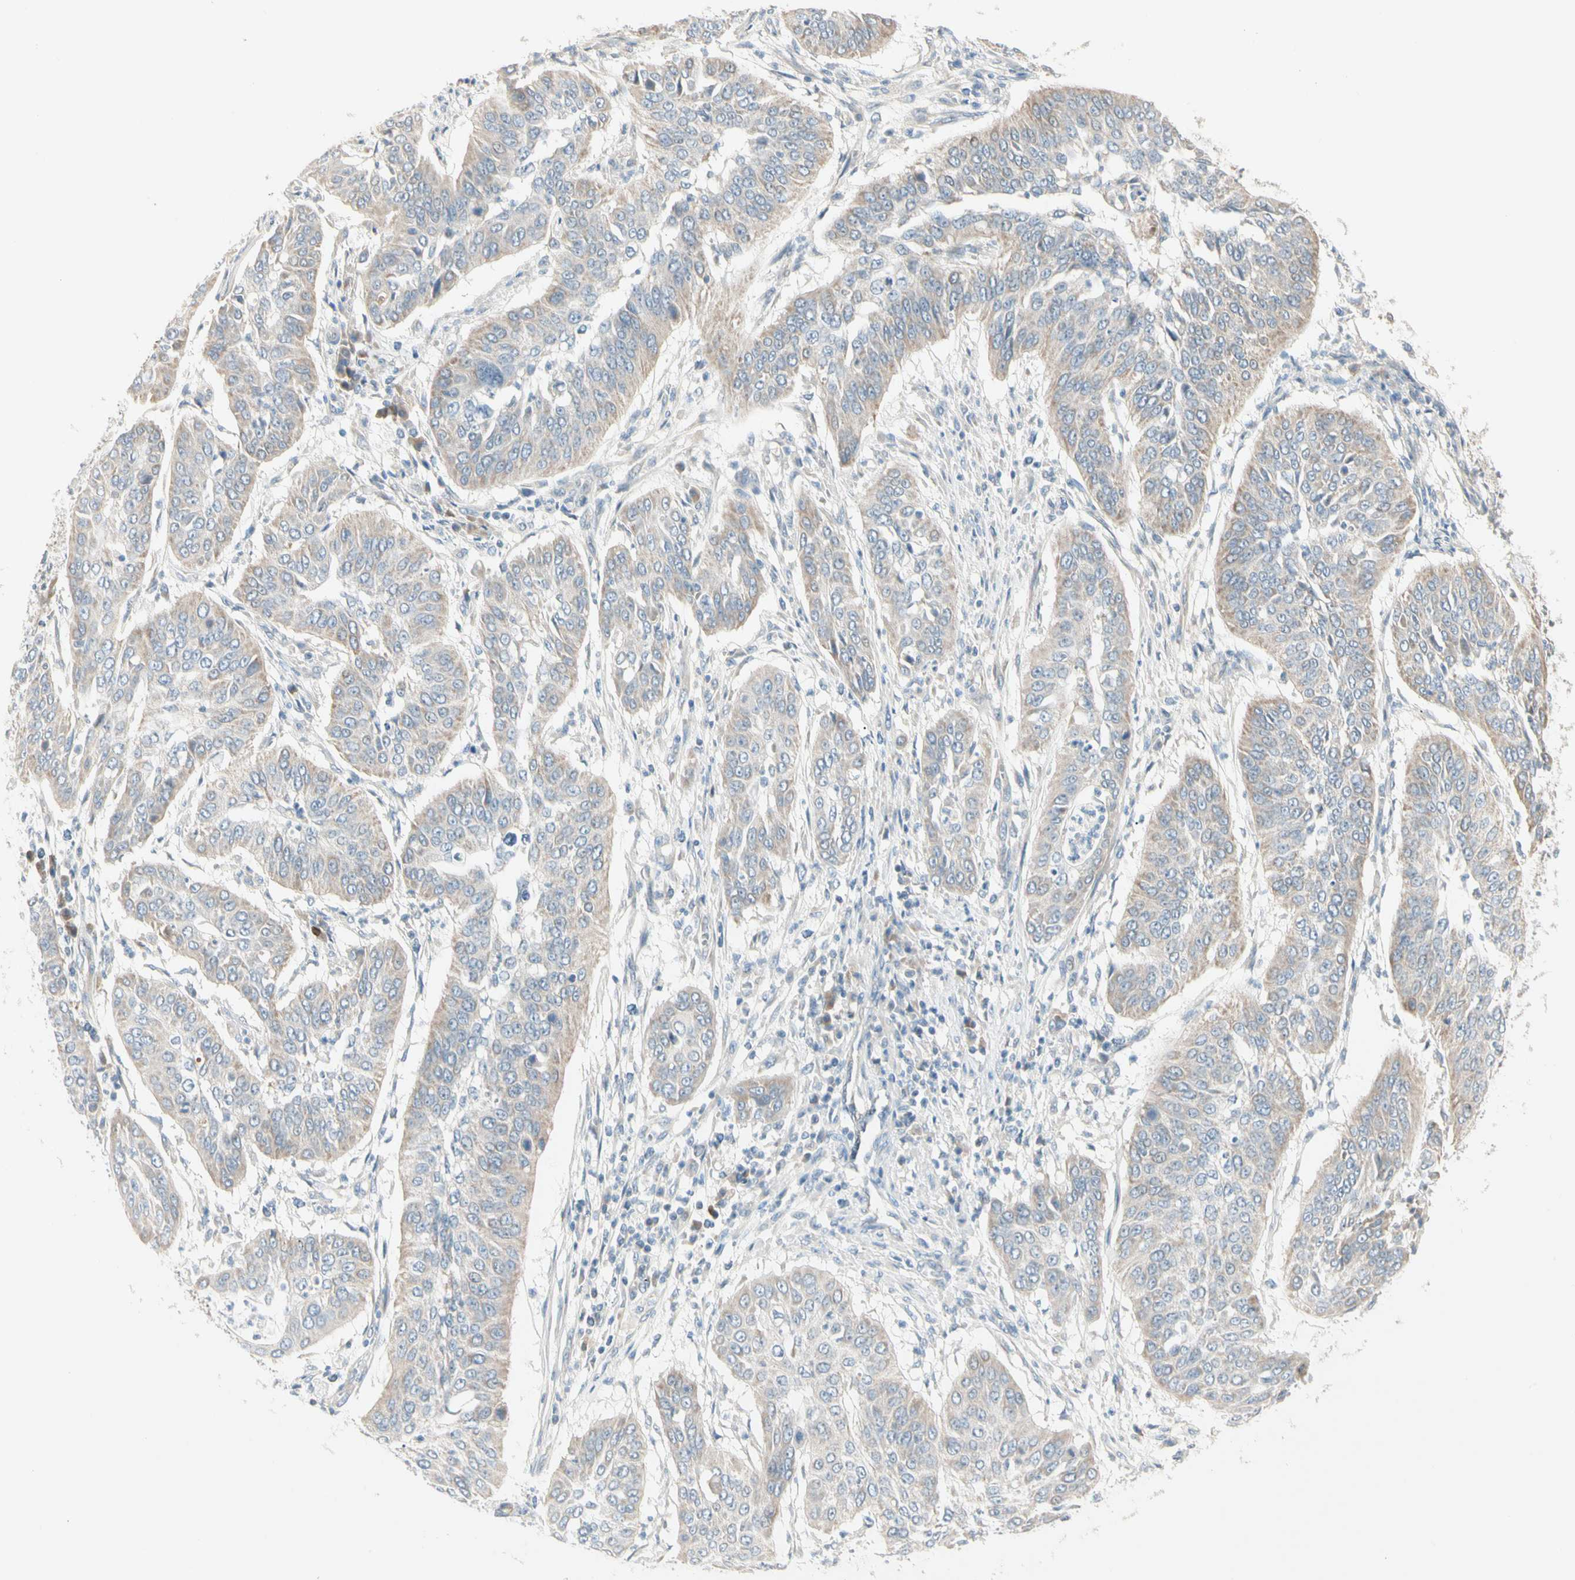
{"staining": {"intensity": "weak", "quantity": ">75%", "location": "cytoplasmic/membranous"}, "tissue": "cervical cancer", "cell_type": "Tumor cells", "image_type": "cancer", "snomed": [{"axis": "morphology", "description": "Normal tissue, NOS"}, {"axis": "morphology", "description": "Squamous cell carcinoma, NOS"}, {"axis": "topography", "description": "Cervix"}], "caption": "Brown immunohistochemical staining in human cervical squamous cell carcinoma reveals weak cytoplasmic/membranous positivity in about >75% of tumor cells. The staining is performed using DAB (3,3'-diaminobenzidine) brown chromogen to label protein expression. The nuclei are counter-stained blue using hematoxylin.", "gene": "ALDH18A1", "patient": {"sex": "female", "age": 39}}